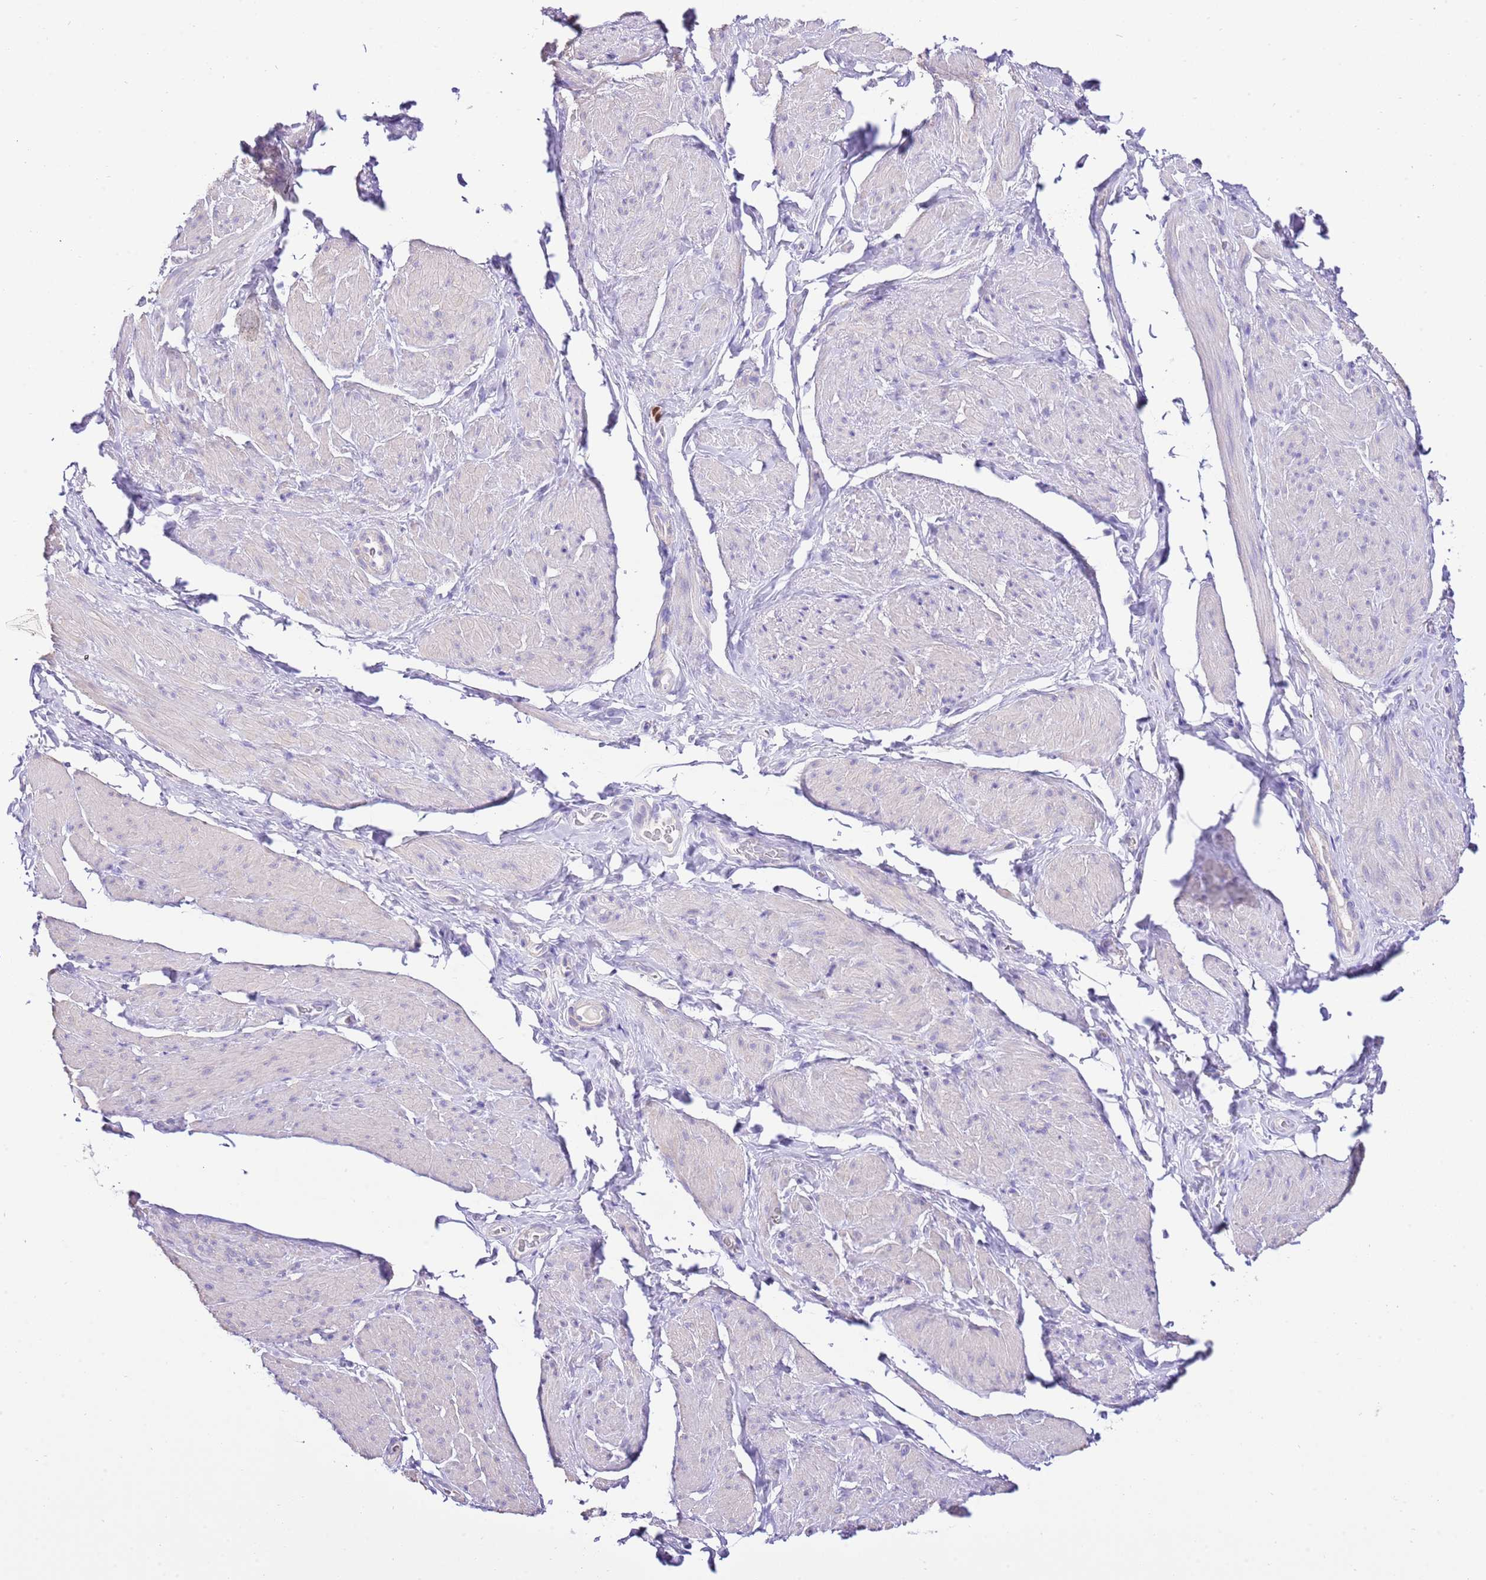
{"staining": {"intensity": "negative", "quantity": "none", "location": "none"}, "tissue": "smooth muscle", "cell_type": "Smooth muscle cells", "image_type": "normal", "snomed": [{"axis": "morphology", "description": "Normal tissue, NOS"}, {"axis": "topography", "description": "Smooth muscle"}, {"axis": "topography", "description": "Peripheral nerve tissue"}], "caption": "Immunohistochemistry (IHC) of normal smooth muscle shows no positivity in smooth muscle cells.", "gene": "BHLHA15", "patient": {"sex": "male", "age": 69}}